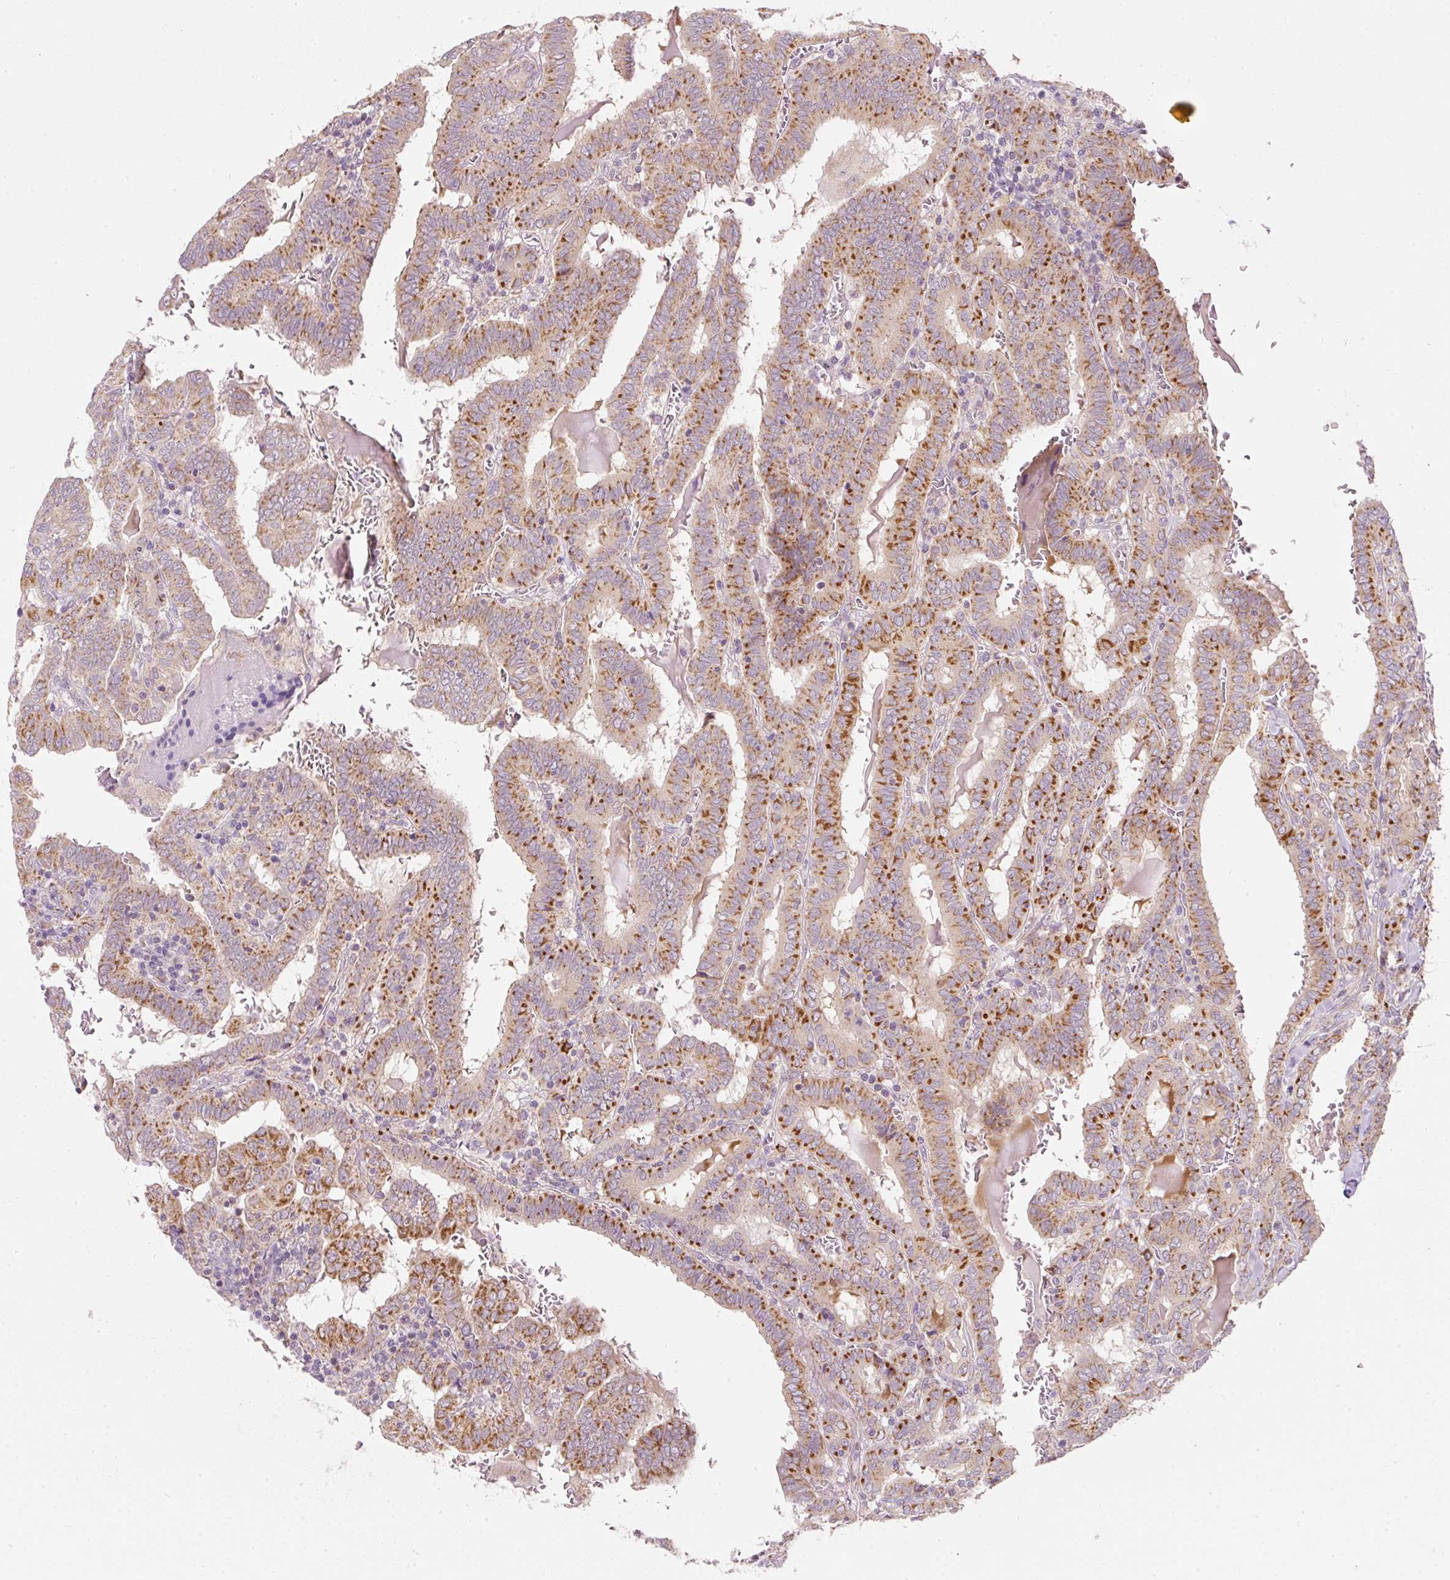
{"staining": {"intensity": "strong", "quantity": "25%-75%", "location": "cytoplasmic/membranous"}, "tissue": "thyroid cancer", "cell_type": "Tumor cells", "image_type": "cancer", "snomed": [{"axis": "morphology", "description": "Papillary adenocarcinoma, NOS"}, {"axis": "topography", "description": "Thyroid gland"}], "caption": "This micrograph demonstrates IHC staining of human thyroid papillary adenocarcinoma, with high strong cytoplasmic/membranous expression in approximately 25%-75% of tumor cells.", "gene": "FAM78B", "patient": {"sex": "female", "age": 72}}